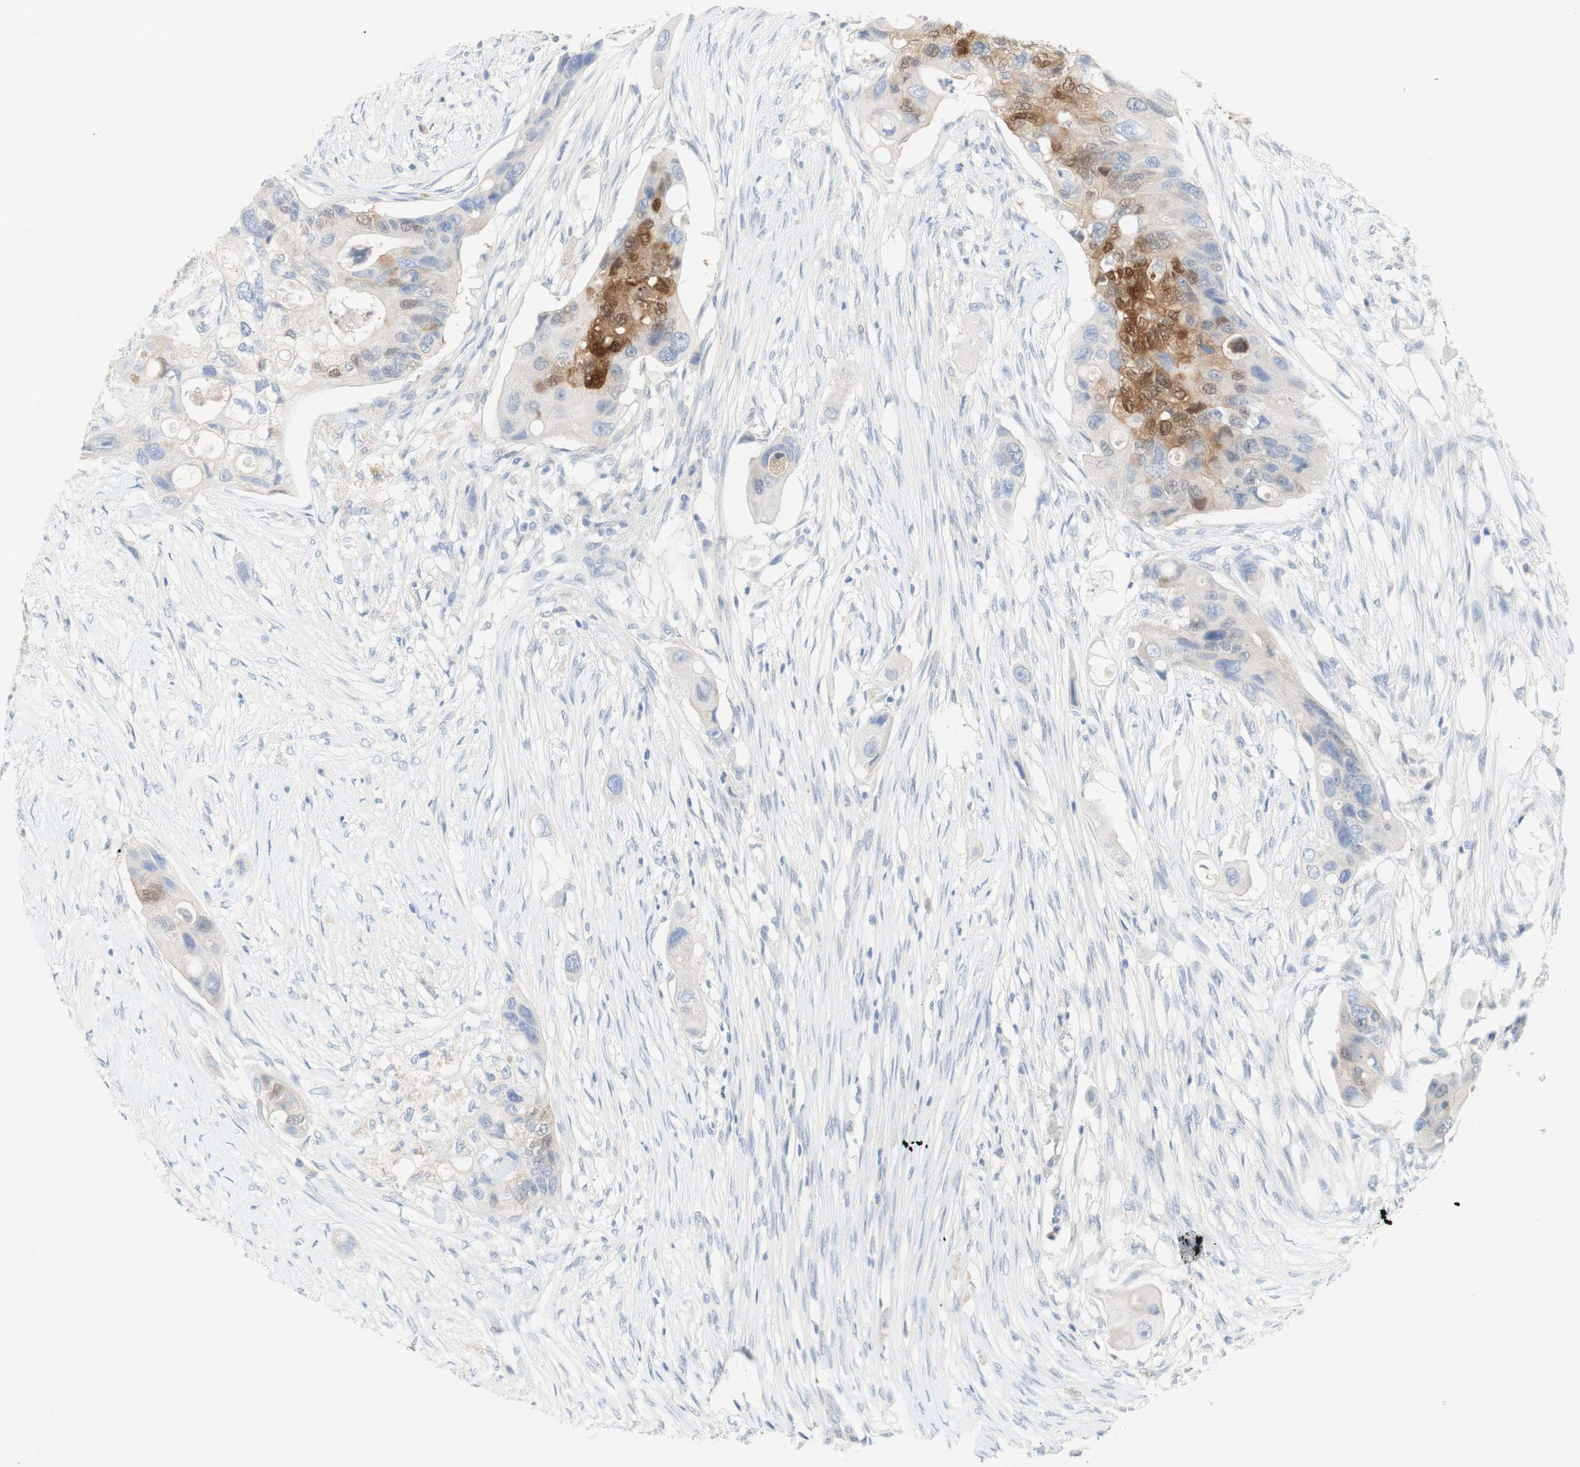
{"staining": {"intensity": "moderate", "quantity": "<25%", "location": "cytoplasmic/membranous,nuclear"}, "tissue": "colorectal cancer", "cell_type": "Tumor cells", "image_type": "cancer", "snomed": [{"axis": "morphology", "description": "Adenocarcinoma, NOS"}, {"axis": "topography", "description": "Colon"}], "caption": "High-power microscopy captured an IHC histopathology image of colorectal cancer (adenocarcinoma), revealing moderate cytoplasmic/membranous and nuclear staining in about <25% of tumor cells. Using DAB (3,3'-diaminobenzidine) (brown) and hematoxylin (blue) stains, captured at high magnification using brightfield microscopy.", "gene": "SELENBP1", "patient": {"sex": "female", "age": 57}}